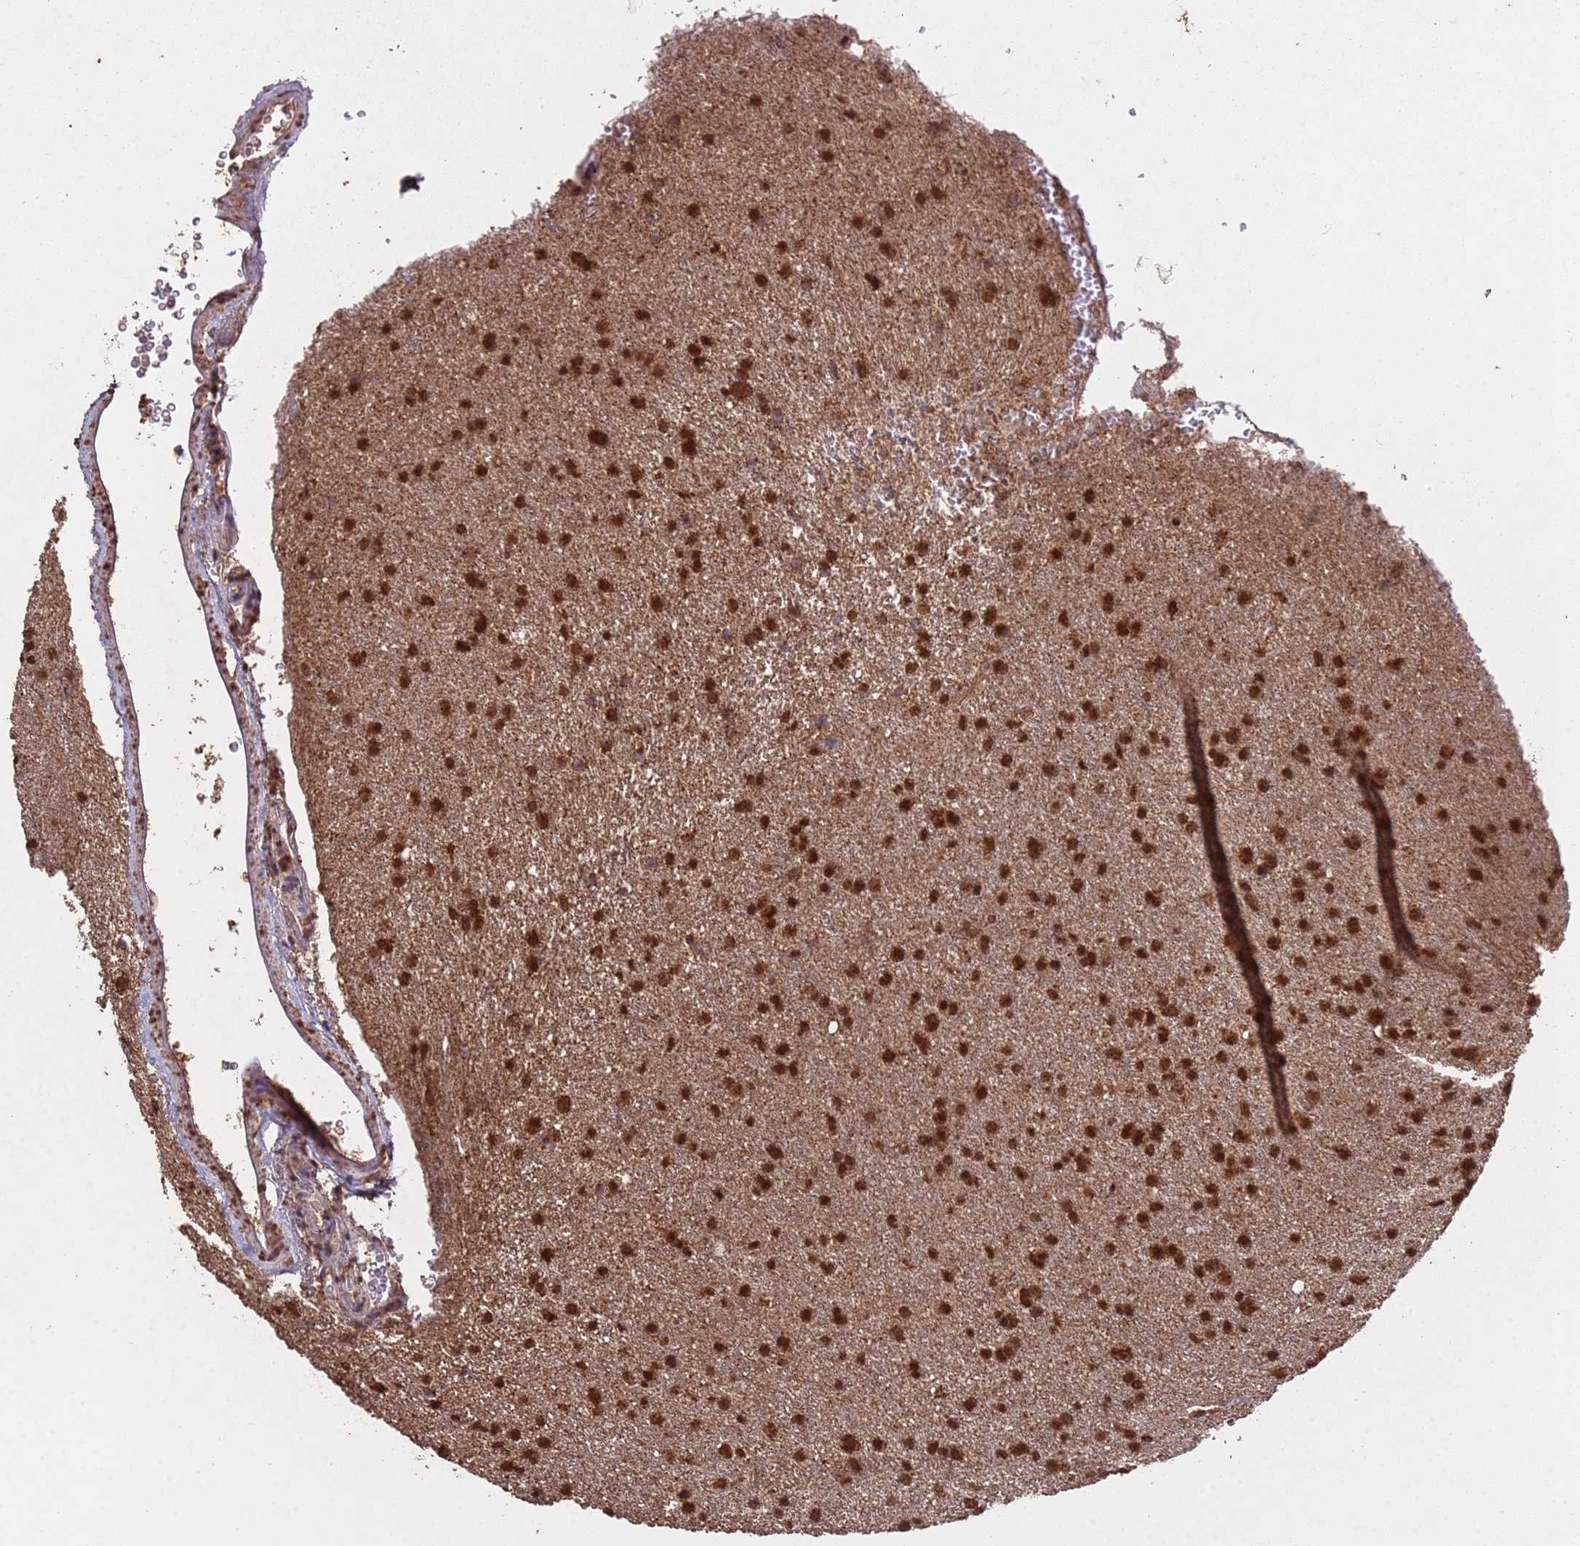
{"staining": {"intensity": "strong", "quantity": ">75%", "location": "cytoplasmic/membranous,nuclear"}, "tissue": "glioma", "cell_type": "Tumor cells", "image_type": "cancer", "snomed": [{"axis": "morphology", "description": "Glioma, malignant, Low grade"}, {"axis": "topography", "description": "Cerebral cortex"}], "caption": "About >75% of tumor cells in glioma demonstrate strong cytoplasmic/membranous and nuclear protein expression as visualized by brown immunohistochemical staining.", "gene": "HDAC10", "patient": {"sex": "female", "age": 39}}